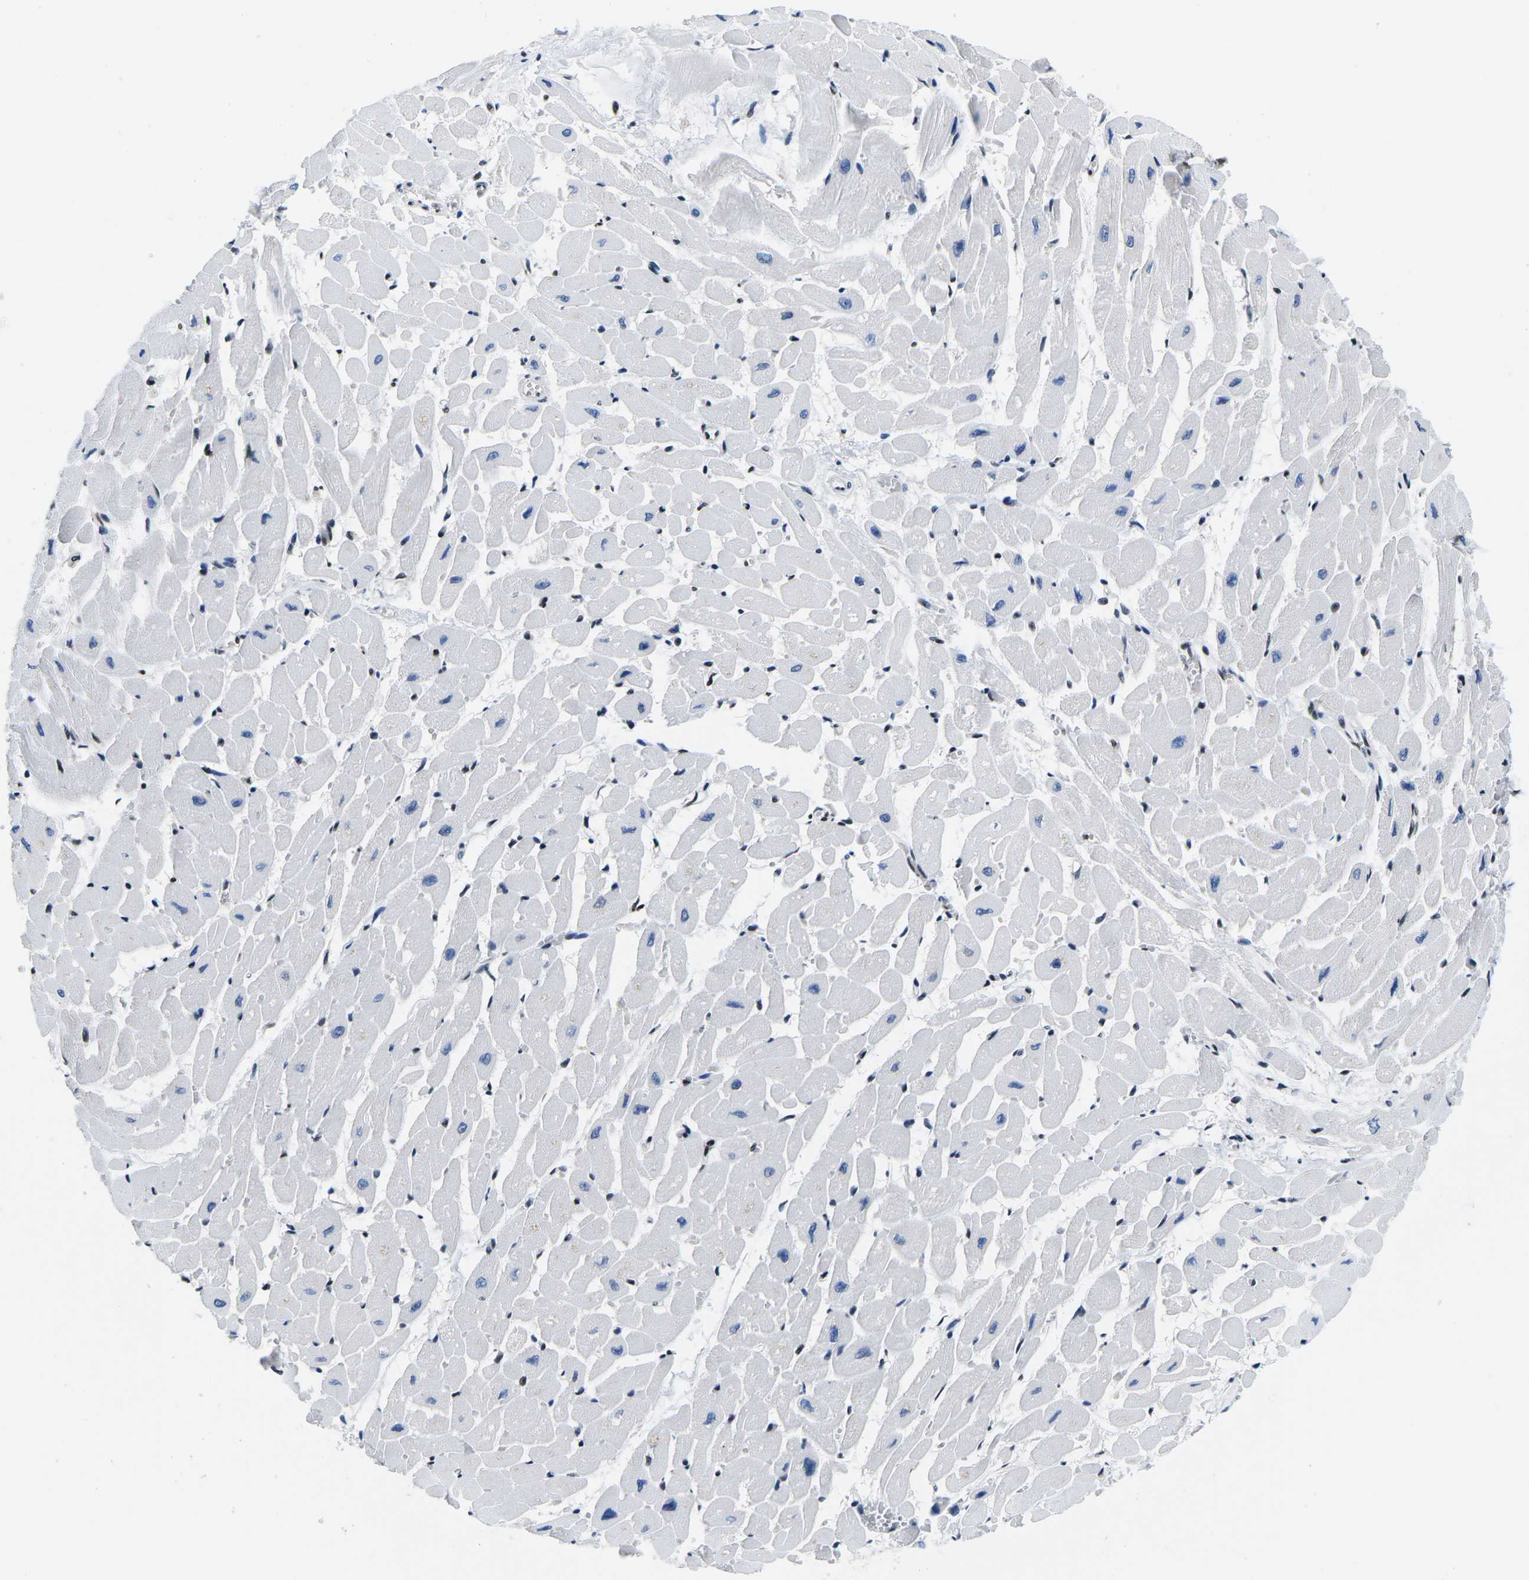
{"staining": {"intensity": "moderate", "quantity": "<25%", "location": "nuclear"}, "tissue": "heart muscle", "cell_type": "Cardiomyocytes", "image_type": "normal", "snomed": [{"axis": "morphology", "description": "Normal tissue, NOS"}, {"axis": "topography", "description": "Heart"}], "caption": "Cardiomyocytes demonstrate low levels of moderate nuclear expression in approximately <25% of cells in benign human heart muscle.", "gene": "ATF1", "patient": {"sex": "male", "age": 45}}